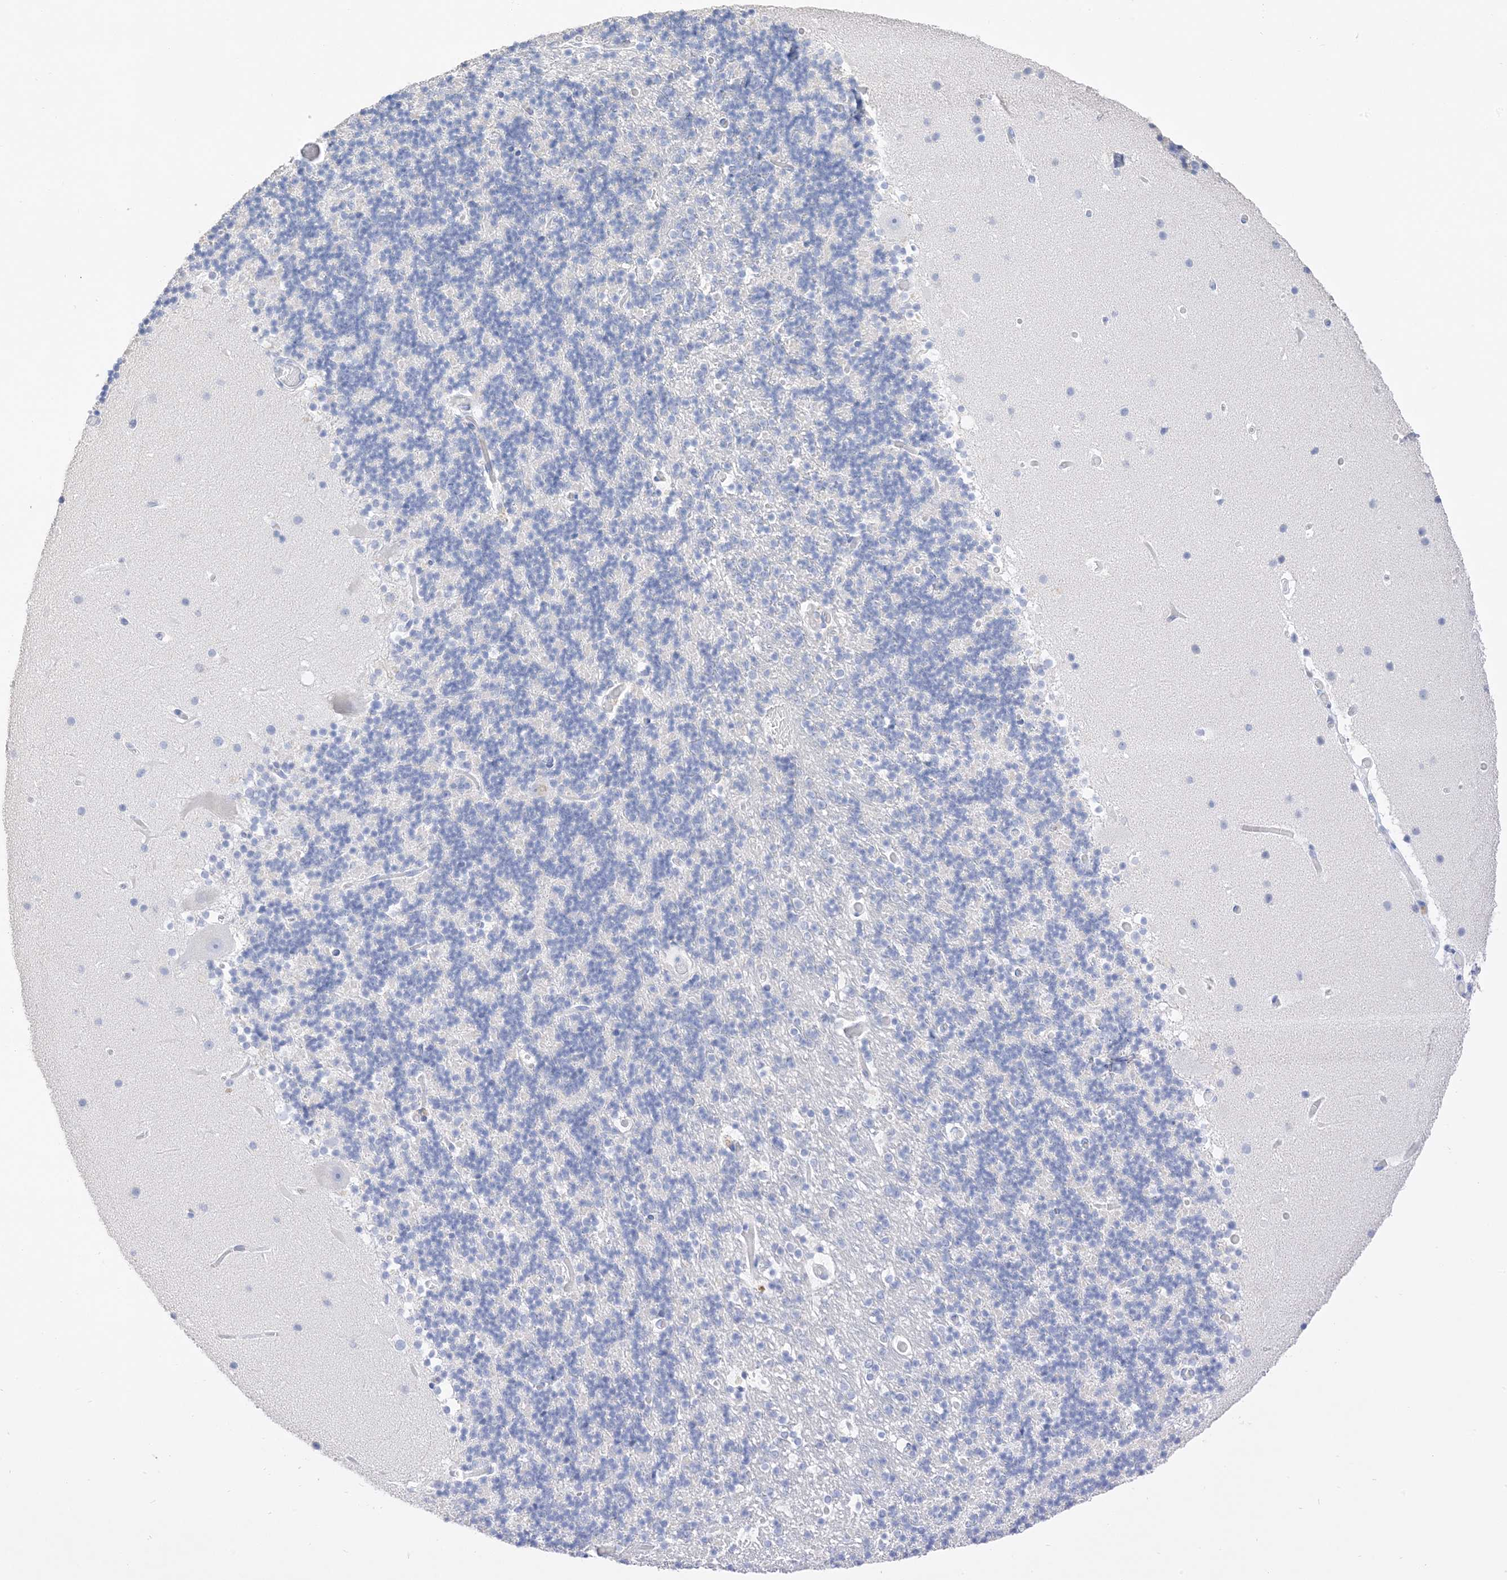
{"staining": {"intensity": "negative", "quantity": "none", "location": "none"}, "tissue": "cerebellum", "cell_type": "Cells in granular layer", "image_type": "normal", "snomed": [{"axis": "morphology", "description": "Normal tissue, NOS"}, {"axis": "topography", "description": "Cerebellum"}], "caption": "The photomicrograph exhibits no significant staining in cells in granular layer of cerebellum. (IHC, brightfield microscopy, high magnification).", "gene": "MUC17", "patient": {"sex": "male", "age": 57}}